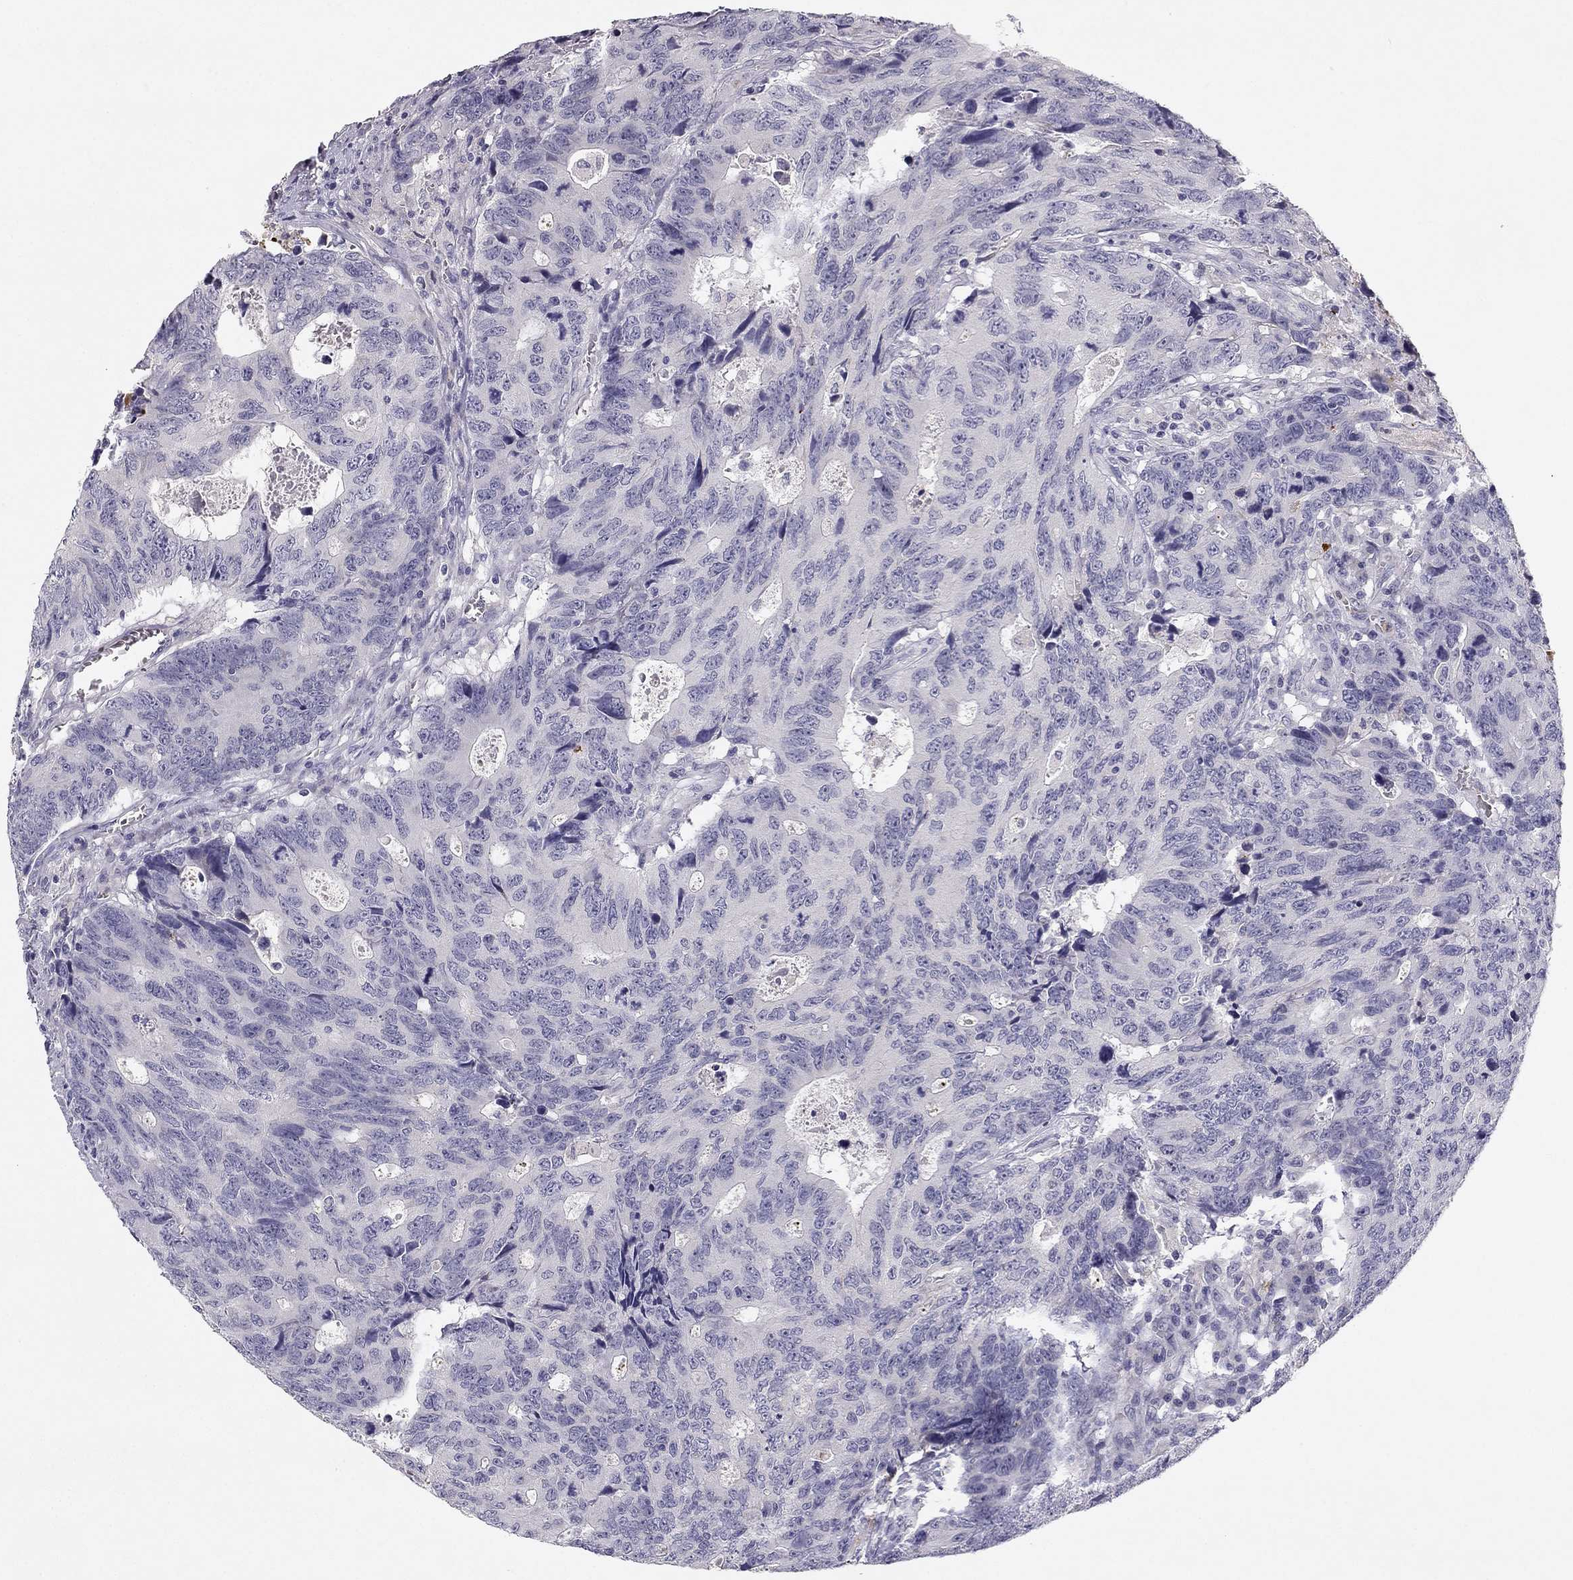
{"staining": {"intensity": "negative", "quantity": "none", "location": "none"}, "tissue": "colorectal cancer", "cell_type": "Tumor cells", "image_type": "cancer", "snomed": [{"axis": "morphology", "description": "Adenocarcinoma, NOS"}, {"axis": "topography", "description": "Colon"}], "caption": "A high-resolution image shows immunohistochemistry staining of colorectal cancer (adenocarcinoma), which displays no significant staining in tumor cells.", "gene": "SLC6A4", "patient": {"sex": "female", "age": 77}}